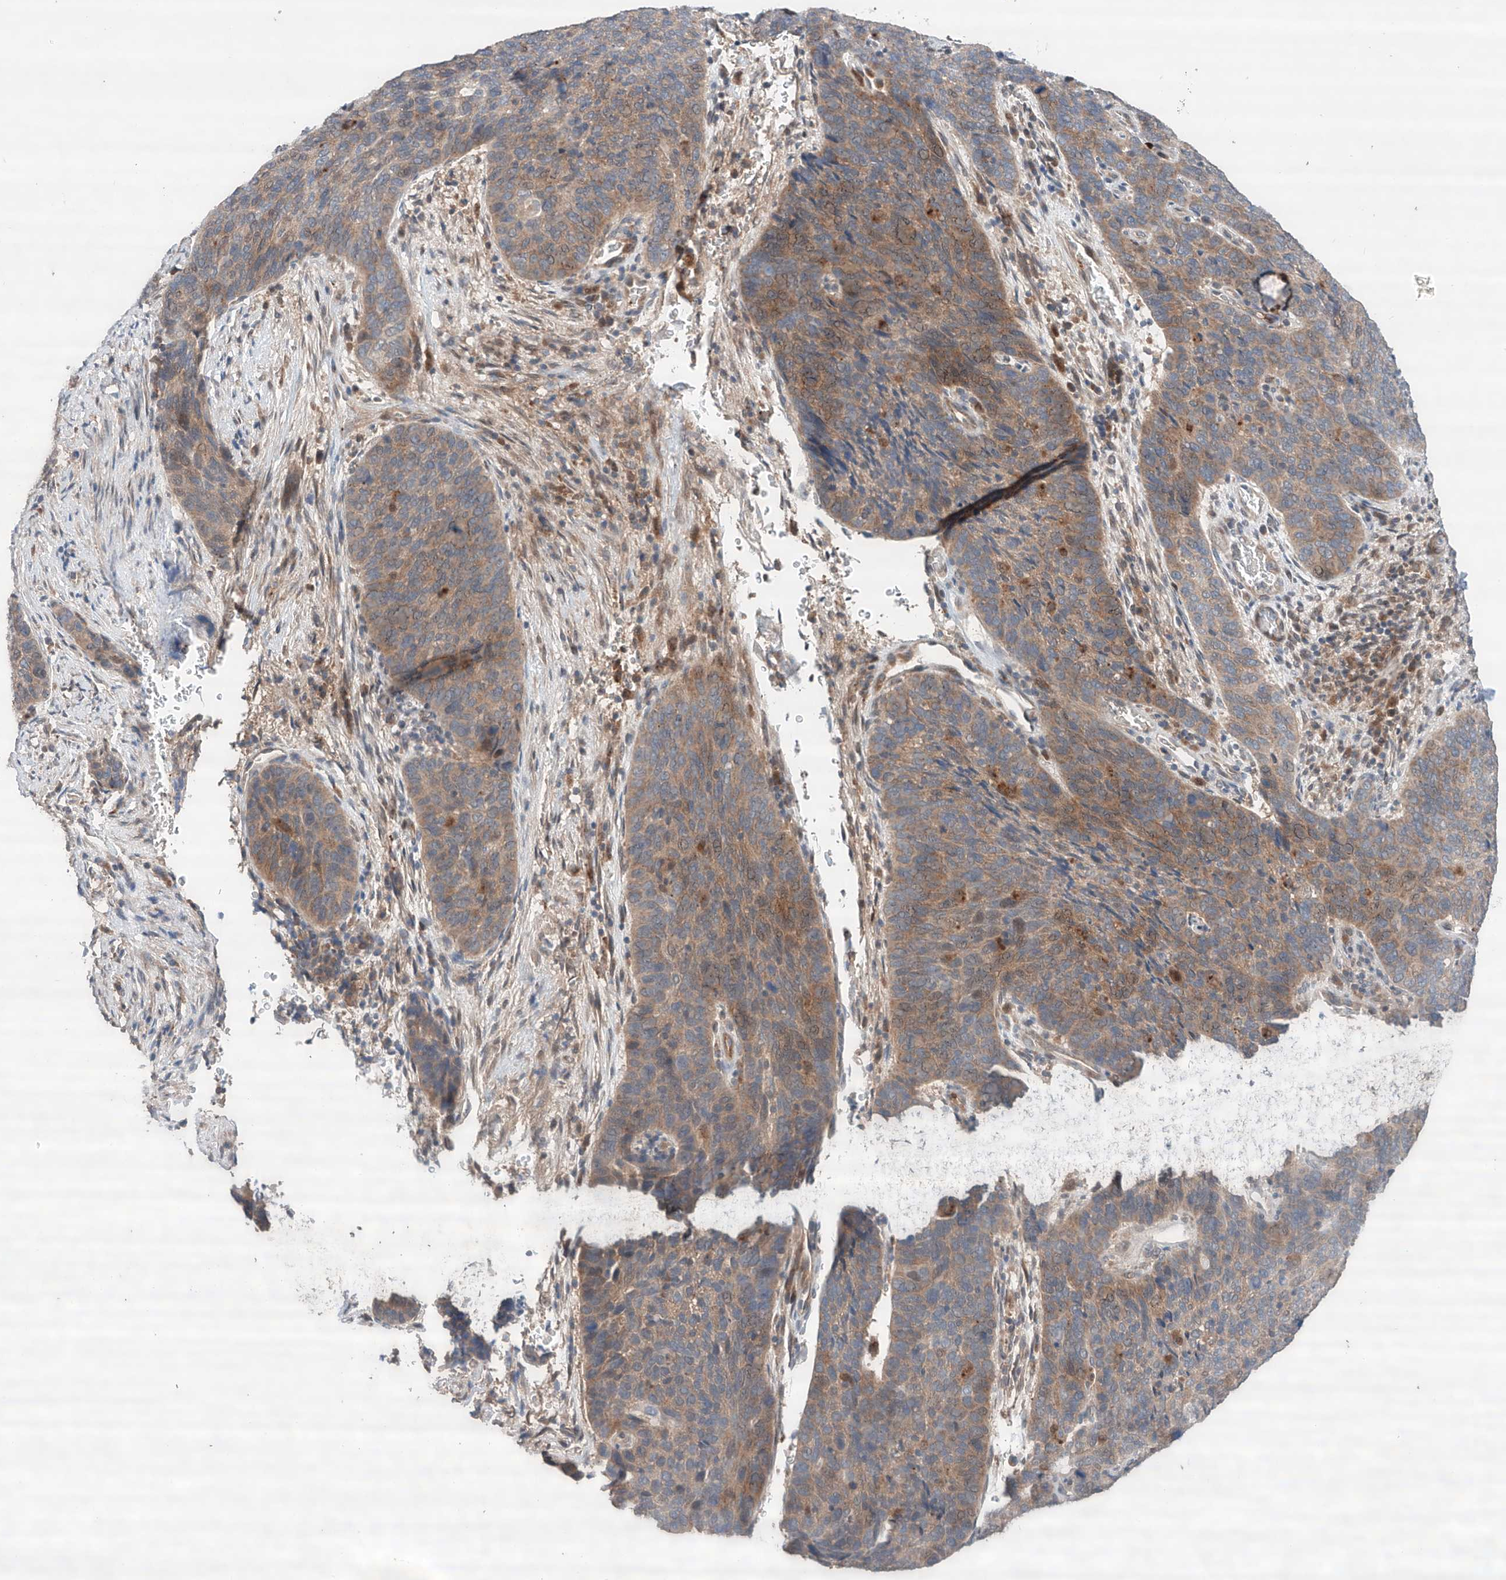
{"staining": {"intensity": "moderate", "quantity": ">75%", "location": "cytoplasmic/membranous"}, "tissue": "cervical cancer", "cell_type": "Tumor cells", "image_type": "cancer", "snomed": [{"axis": "morphology", "description": "Squamous cell carcinoma, NOS"}, {"axis": "topography", "description": "Cervix"}], "caption": "Cervical squamous cell carcinoma stained with a brown dye demonstrates moderate cytoplasmic/membranous positive expression in about >75% of tumor cells.", "gene": "ZFHX2", "patient": {"sex": "female", "age": 60}}